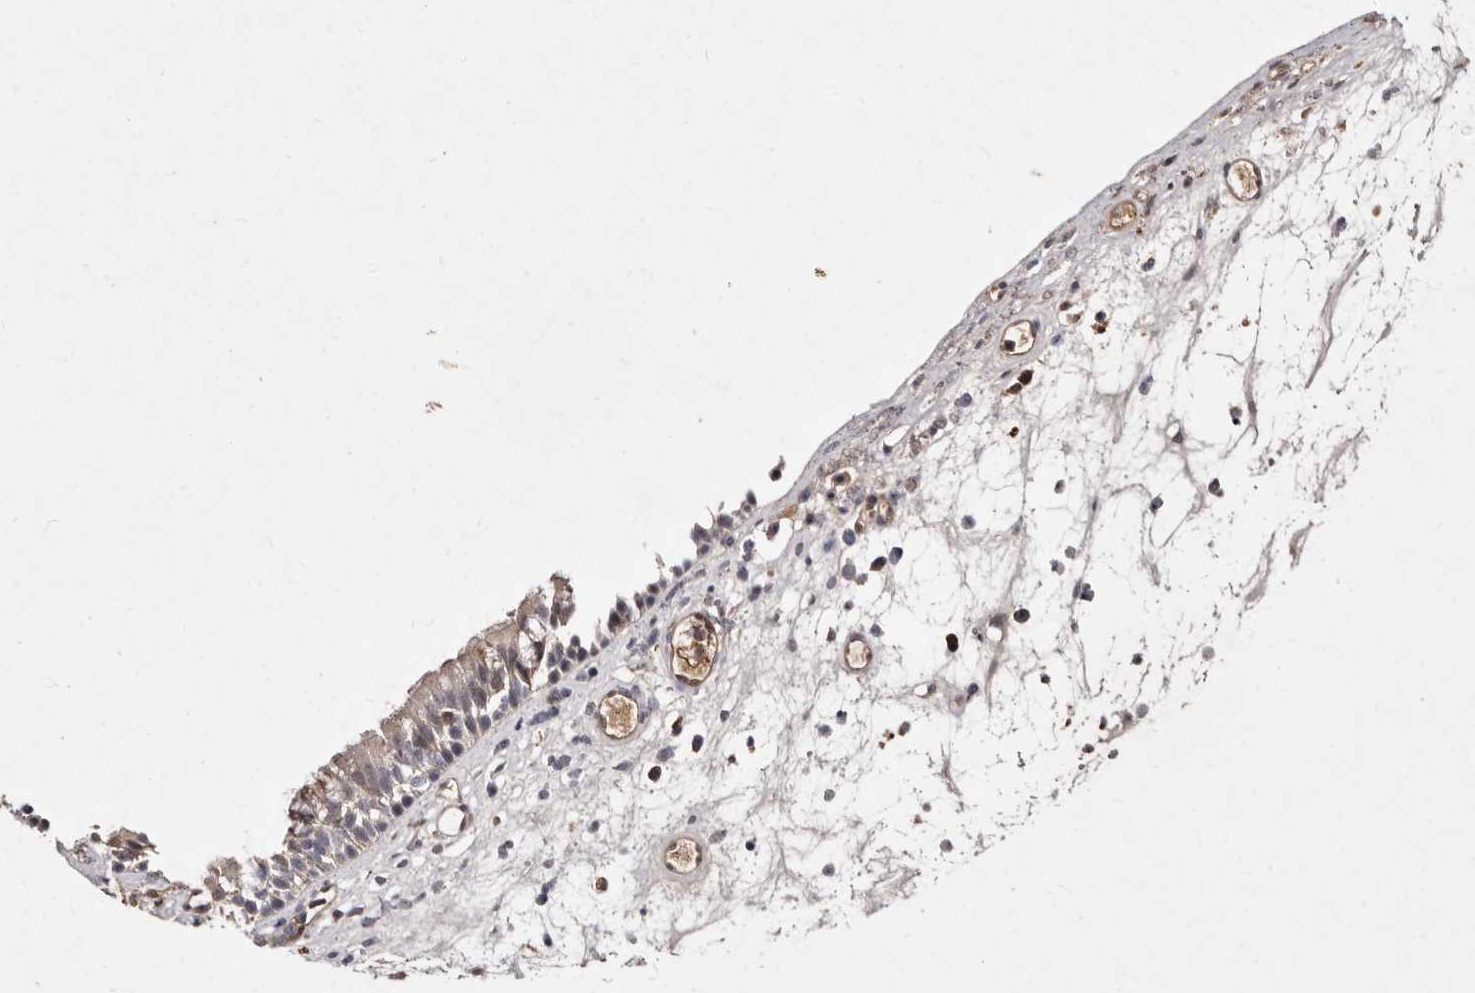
{"staining": {"intensity": "weak", "quantity": "25%-75%", "location": "cytoplasmic/membranous"}, "tissue": "nasopharynx", "cell_type": "Respiratory epithelial cells", "image_type": "normal", "snomed": [{"axis": "morphology", "description": "Normal tissue, NOS"}, {"axis": "morphology", "description": "Inflammation, NOS"}, {"axis": "morphology", "description": "Malignant melanoma, Metastatic site"}, {"axis": "topography", "description": "Nasopharynx"}], "caption": "Protein expression analysis of normal nasopharynx displays weak cytoplasmic/membranous expression in about 25%-75% of respiratory epithelial cells.", "gene": "GIMAP4", "patient": {"sex": "male", "age": 70}}